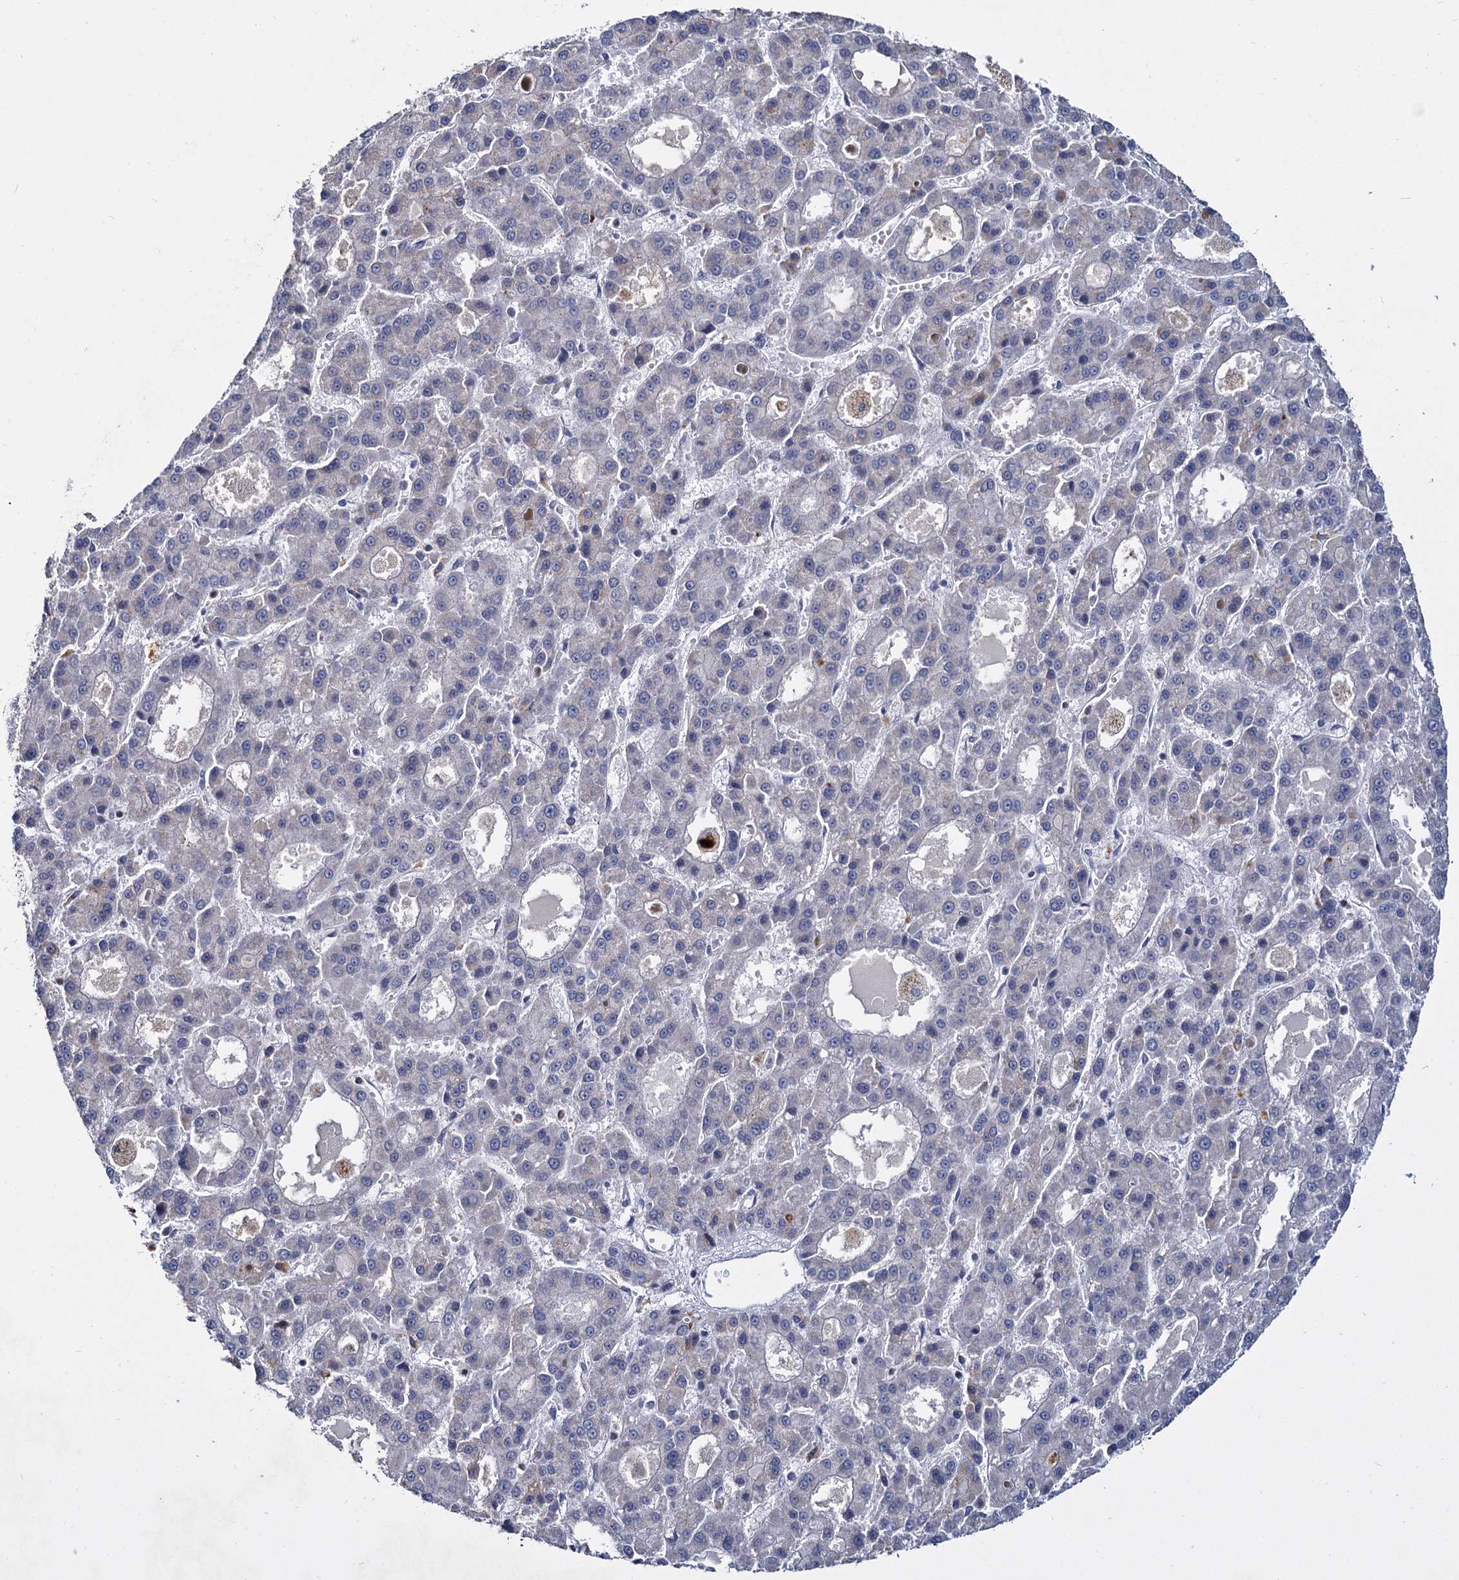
{"staining": {"intensity": "negative", "quantity": "none", "location": "none"}, "tissue": "liver cancer", "cell_type": "Tumor cells", "image_type": "cancer", "snomed": [{"axis": "morphology", "description": "Carcinoma, Hepatocellular, NOS"}, {"axis": "topography", "description": "Liver"}], "caption": "Immunohistochemistry photomicrograph of neoplastic tissue: liver cancer stained with DAB exhibits no significant protein expression in tumor cells.", "gene": "RPUSD4", "patient": {"sex": "male", "age": 70}}